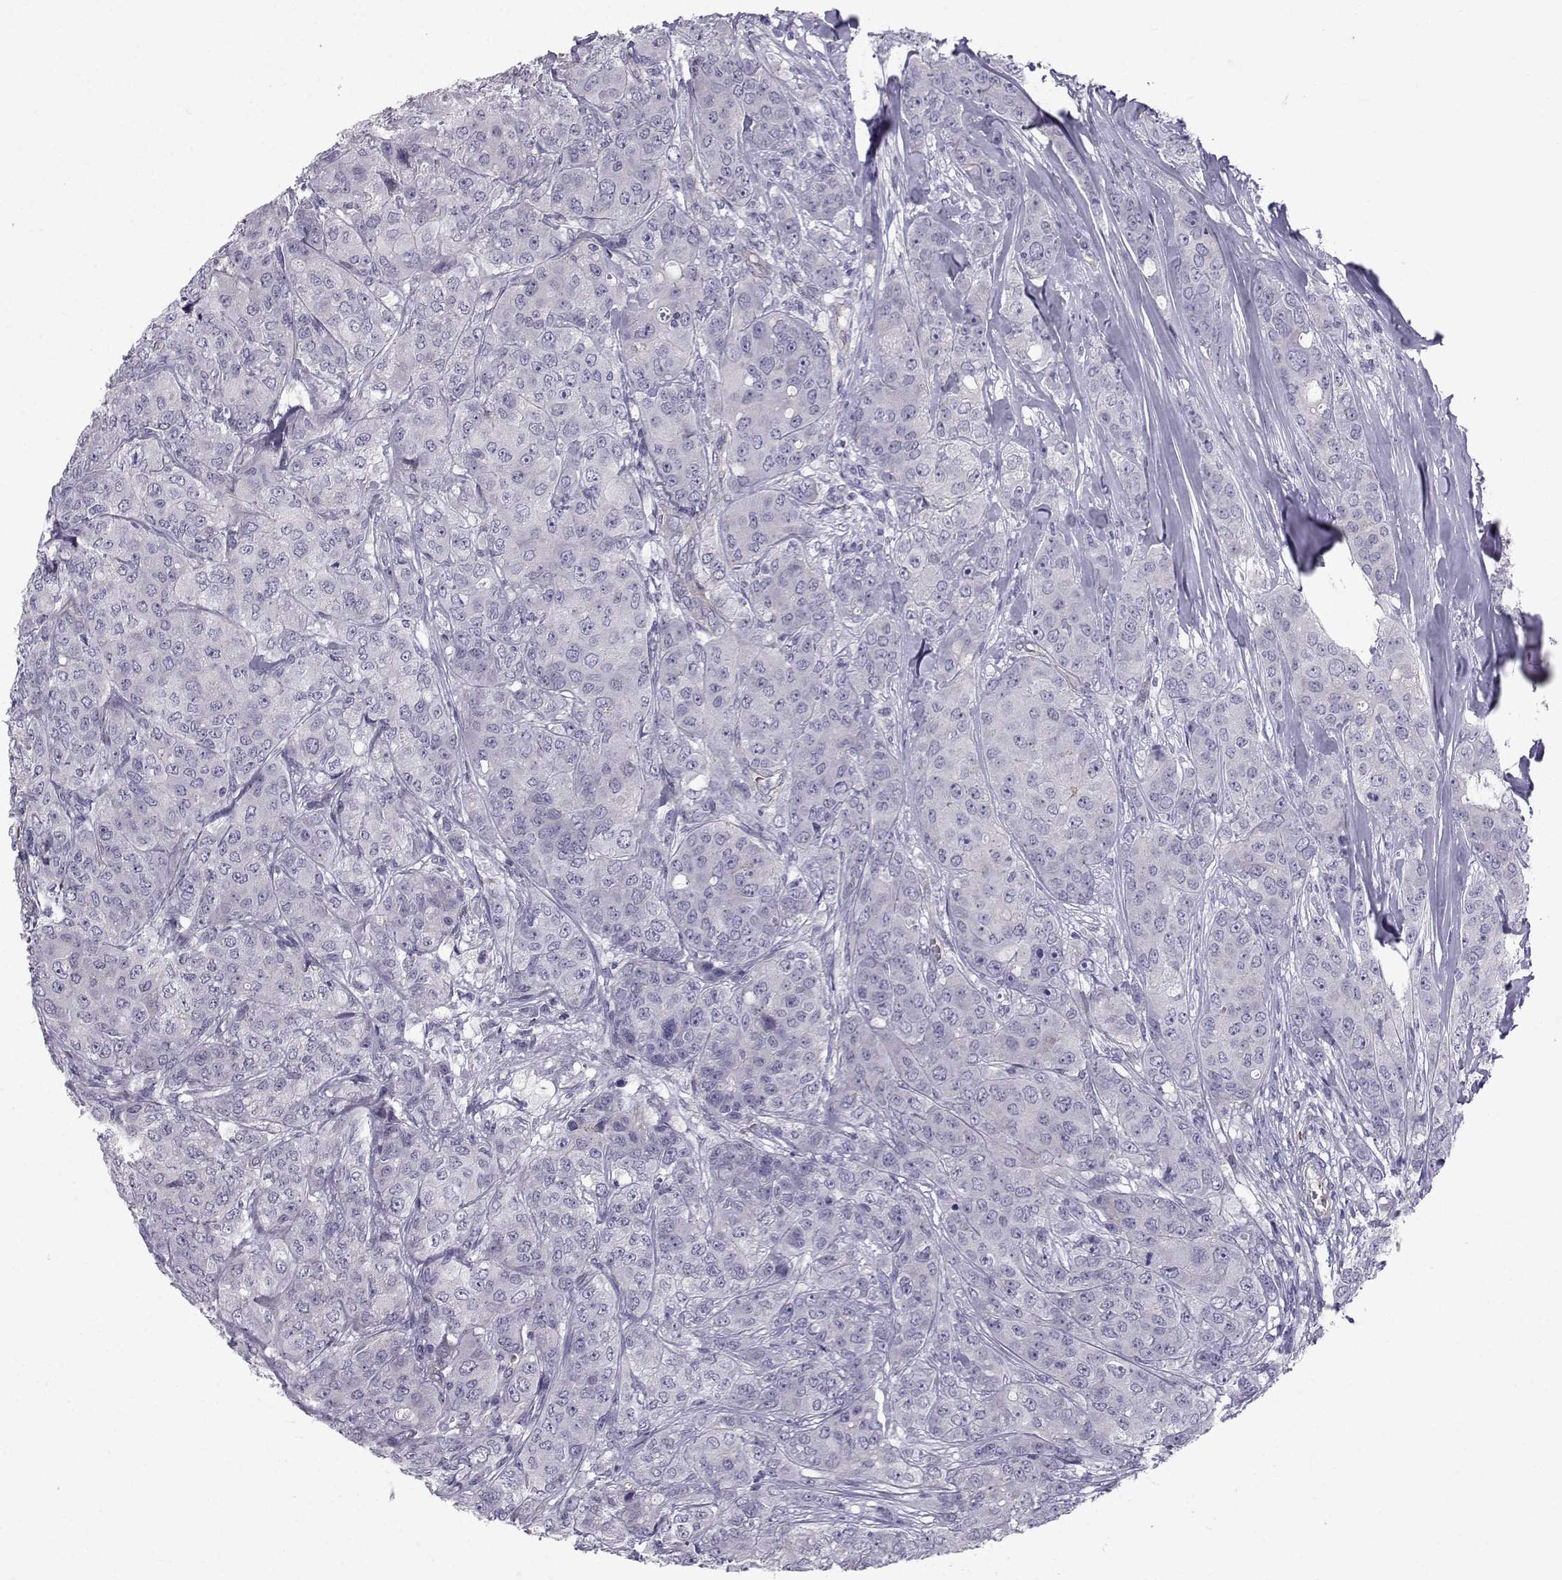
{"staining": {"intensity": "negative", "quantity": "none", "location": "none"}, "tissue": "breast cancer", "cell_type": "Tumor cells", "image_type": "cancer", "snomed": [{"axis": "morphology", "description": "Duct carcinoma"}, {"axis": "topography", "description": "Breast"}], "caption": "Immunohistochemical staining of breast cancer (intraductal carcinoma) reveals no significant staining in tumor cells.", "gene": "QPCT", "patient": {"sex": "female", "age": 43}}